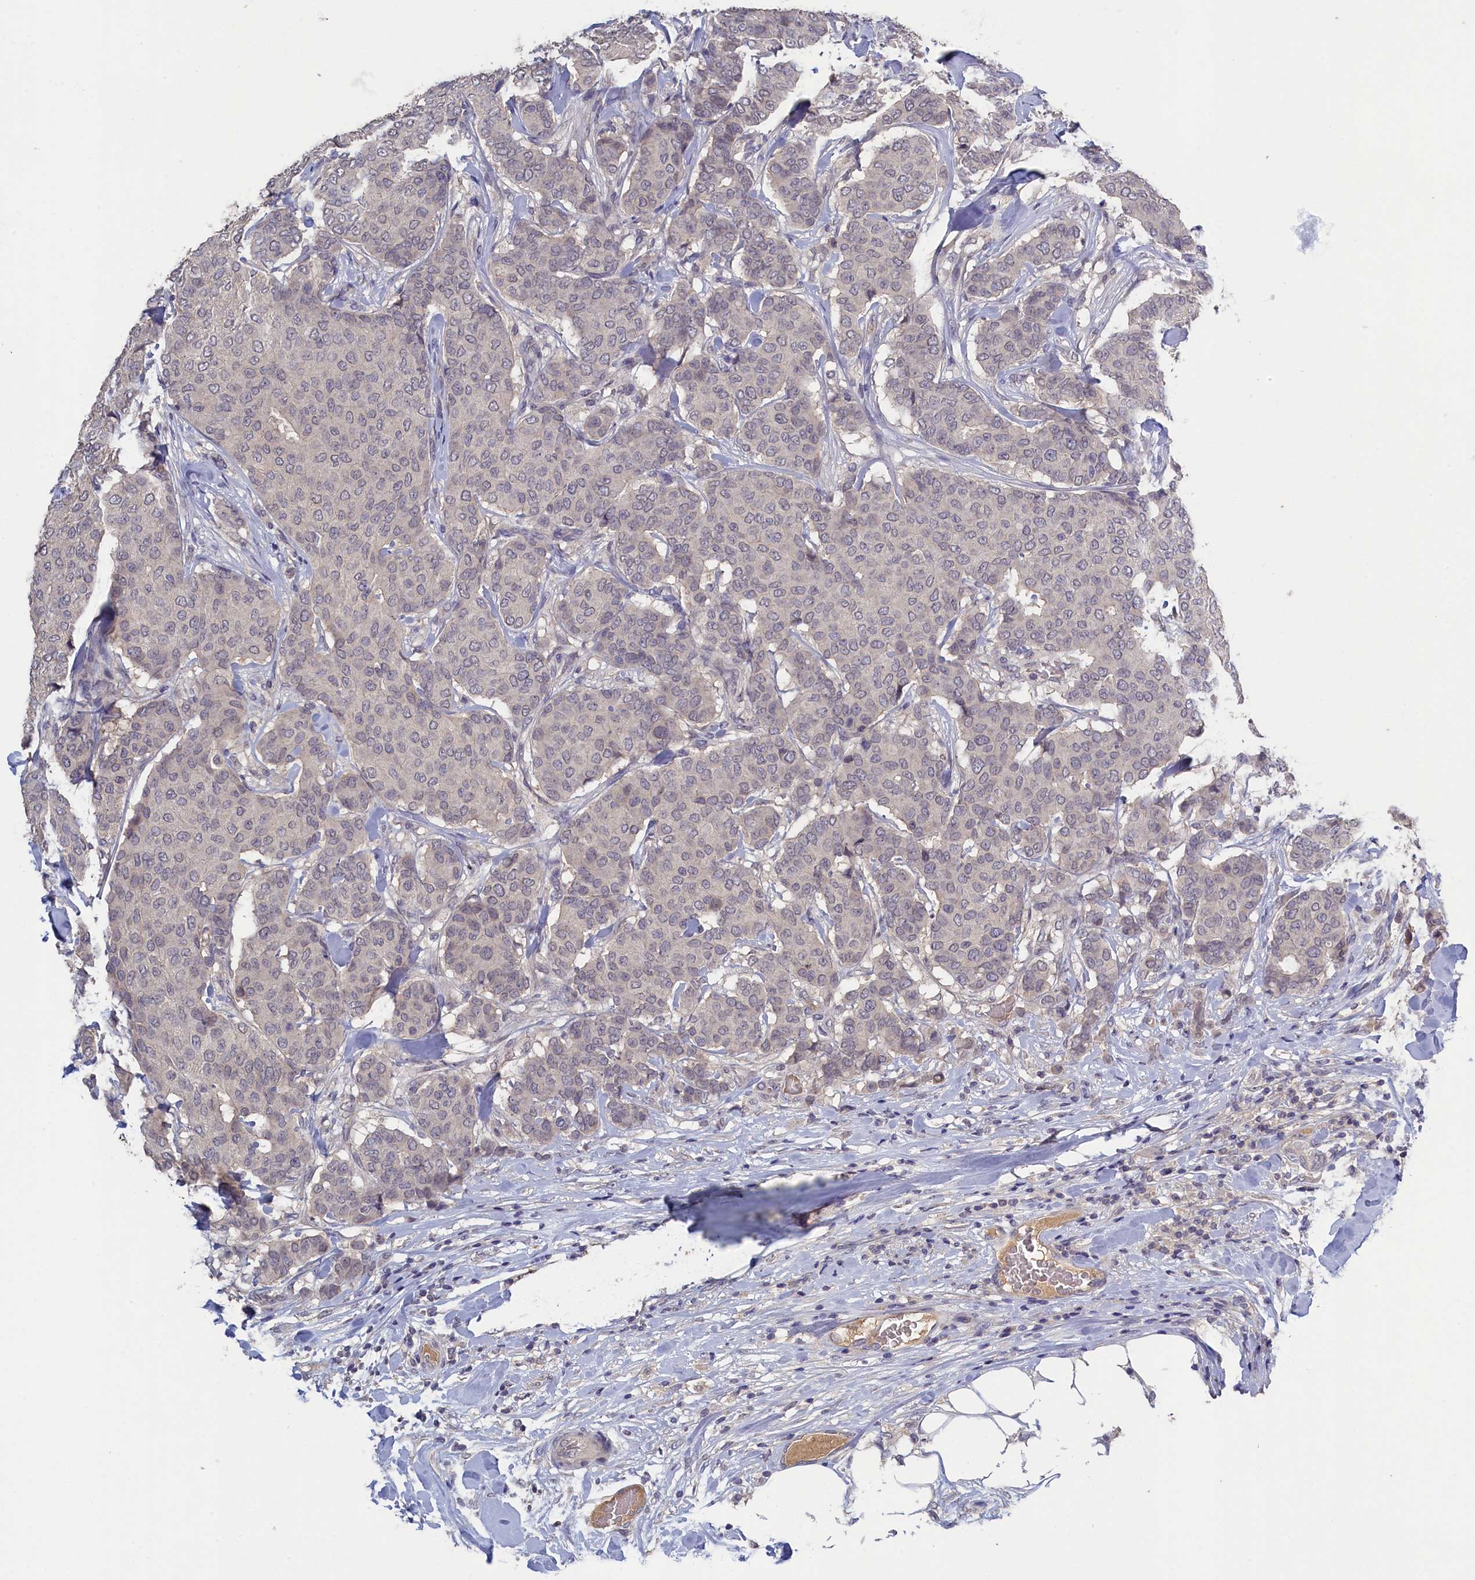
{"staining": {"intensity": "negative", "quantity": "none", "location": "none"}, "tissue": "breast cancer", "cell_type": "Tumor cells", "image_type": "cancer", "snomed": [{"axis": "morphology", "description": "Duct carcinoma"}, {"axis": "topography", "description": "Breast"}], "caption": "Tumor cells are negative for protein expression in human breast cancer (infiltrating ductal carcinoma).", "gene": "CELF5", "patient": {"sex": "female", "age": 75}}